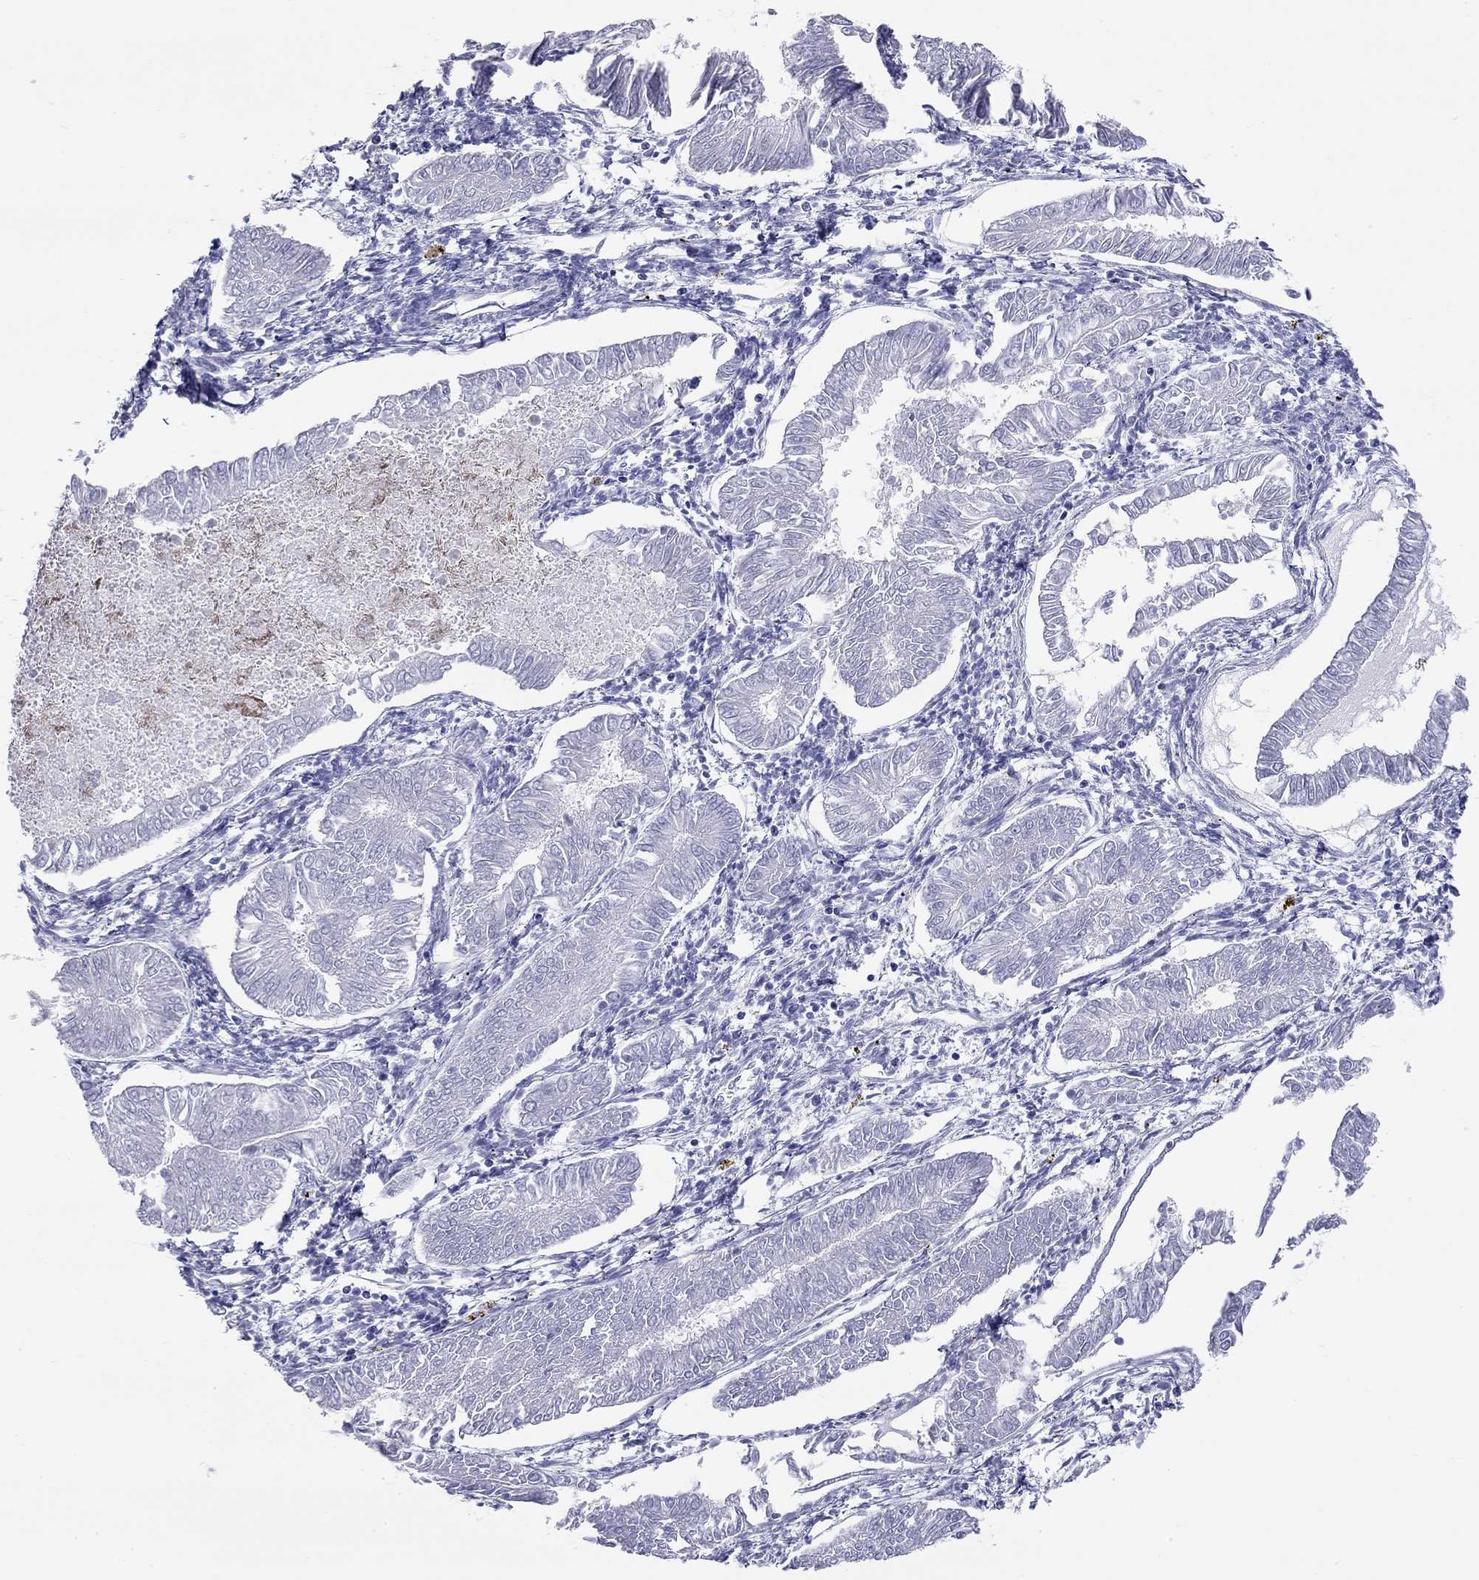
{"staining": {"intensity": "negative", "quantity": "none", "location": "none"}, "tissue": "endometrial cancer", "cell_type": "Tumor cells", "image_type": "cancer", "snomed": [{"axis": "morphology", "description": "Adenocarcinoma, NOS"}, {"axis": "topography", "description": "Endometrium"}], "caption": "Immunohistochemical staining of endometrial cancer (adenocarcinoma) reveals no significant expression in tumor cells.", "gene": "CMYA5", "patient": {"sex": "female", "age": 53}}